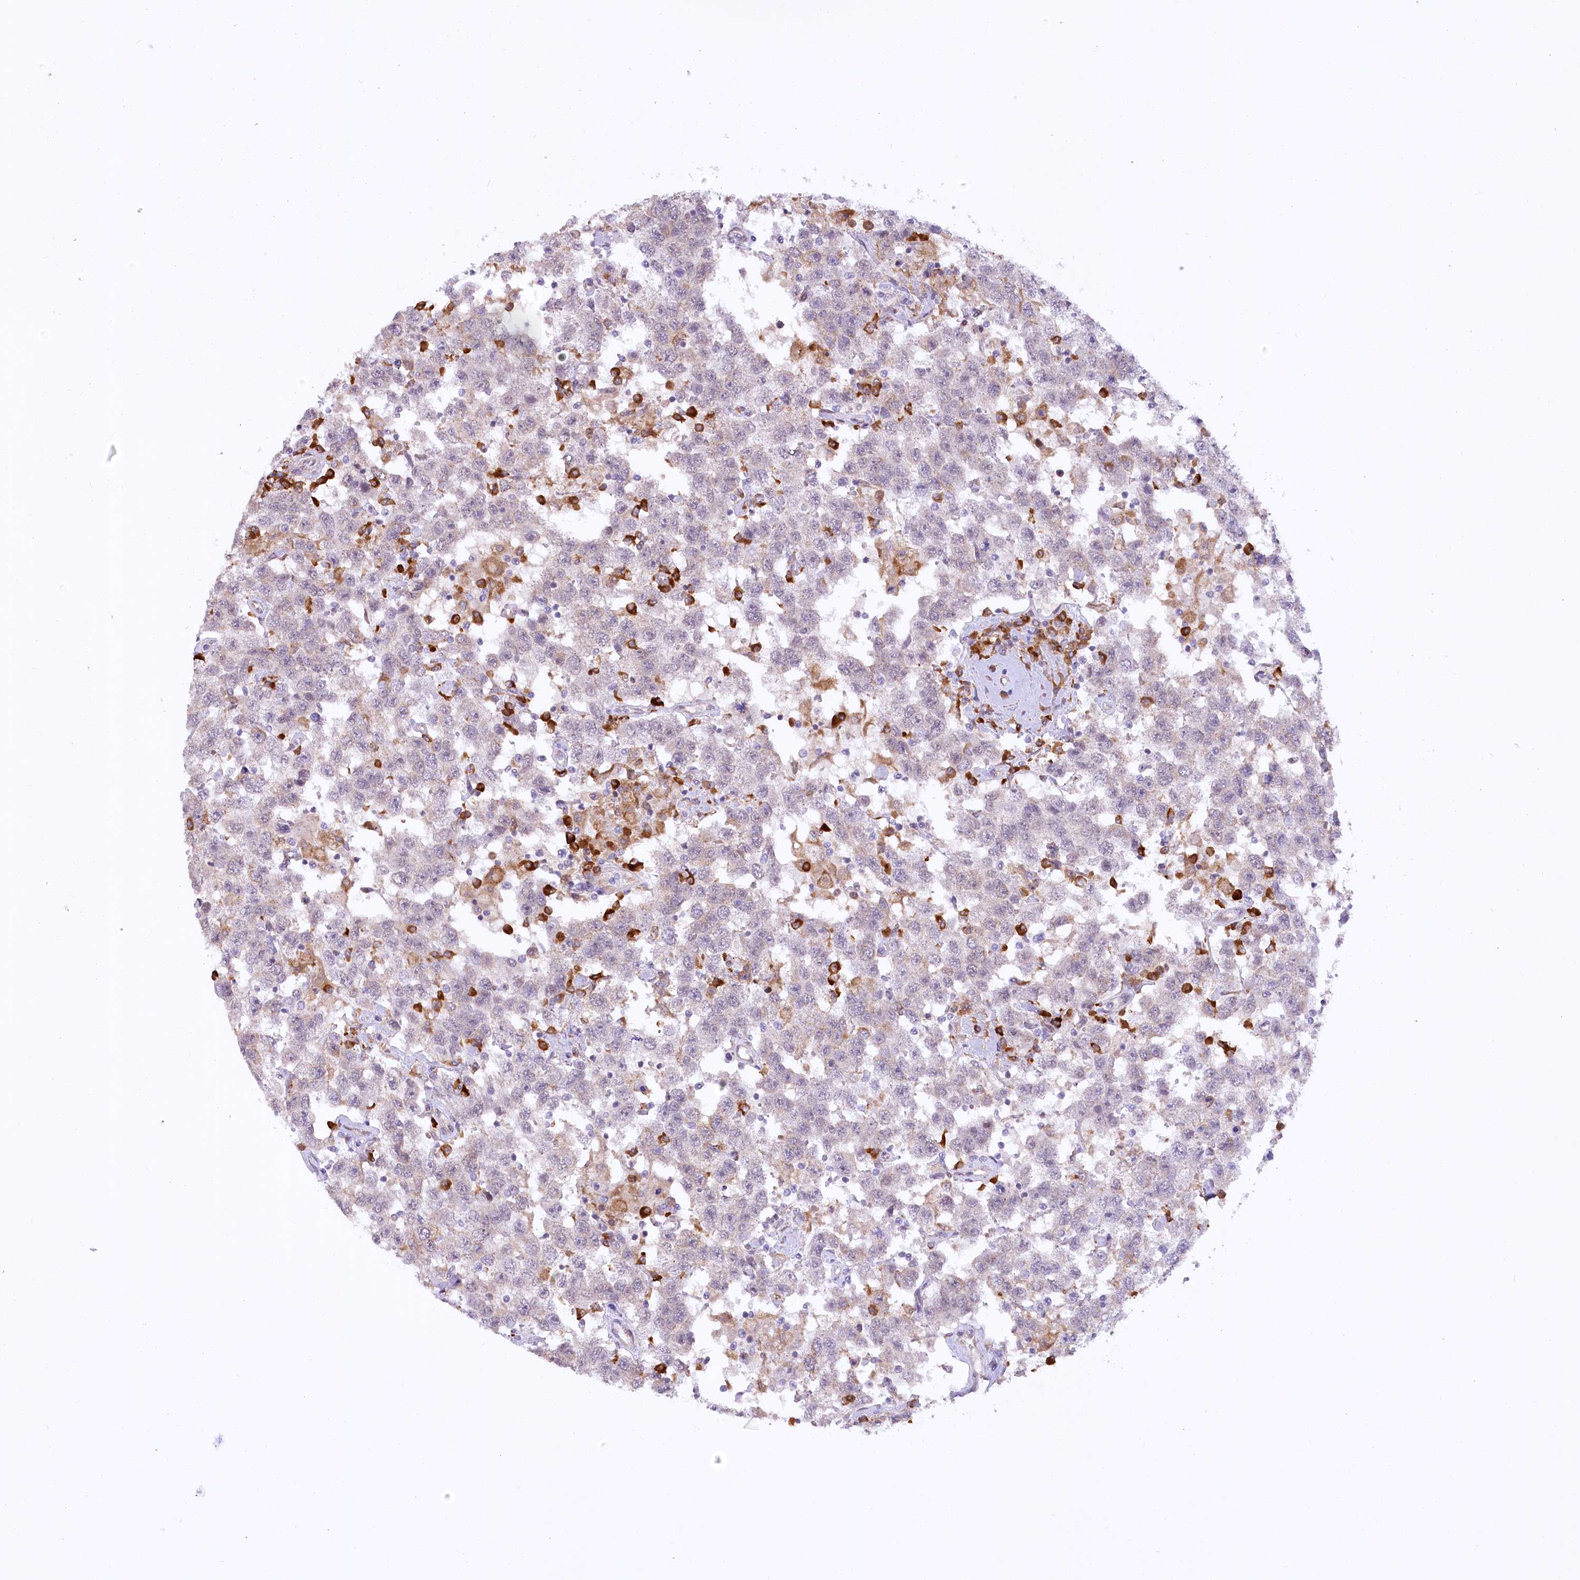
{"staining": {"intensity": "negative", "quantity": "none", "location": "none"}, "tissue": "testis cancer", "cell_type": "Tumor cells", "image_type": "cancer", "snomed": [{"axis": "morphology", "description": "Seminoma, NOS"}, {"axis": "topography", "description": "Testis"}], "caption": "Testis seminoma was stained to show a protein in brown. There is no significant staining in tumor cells.", "gene": "NCKAP5", "patient": {"sex": "male", "age": 41}}